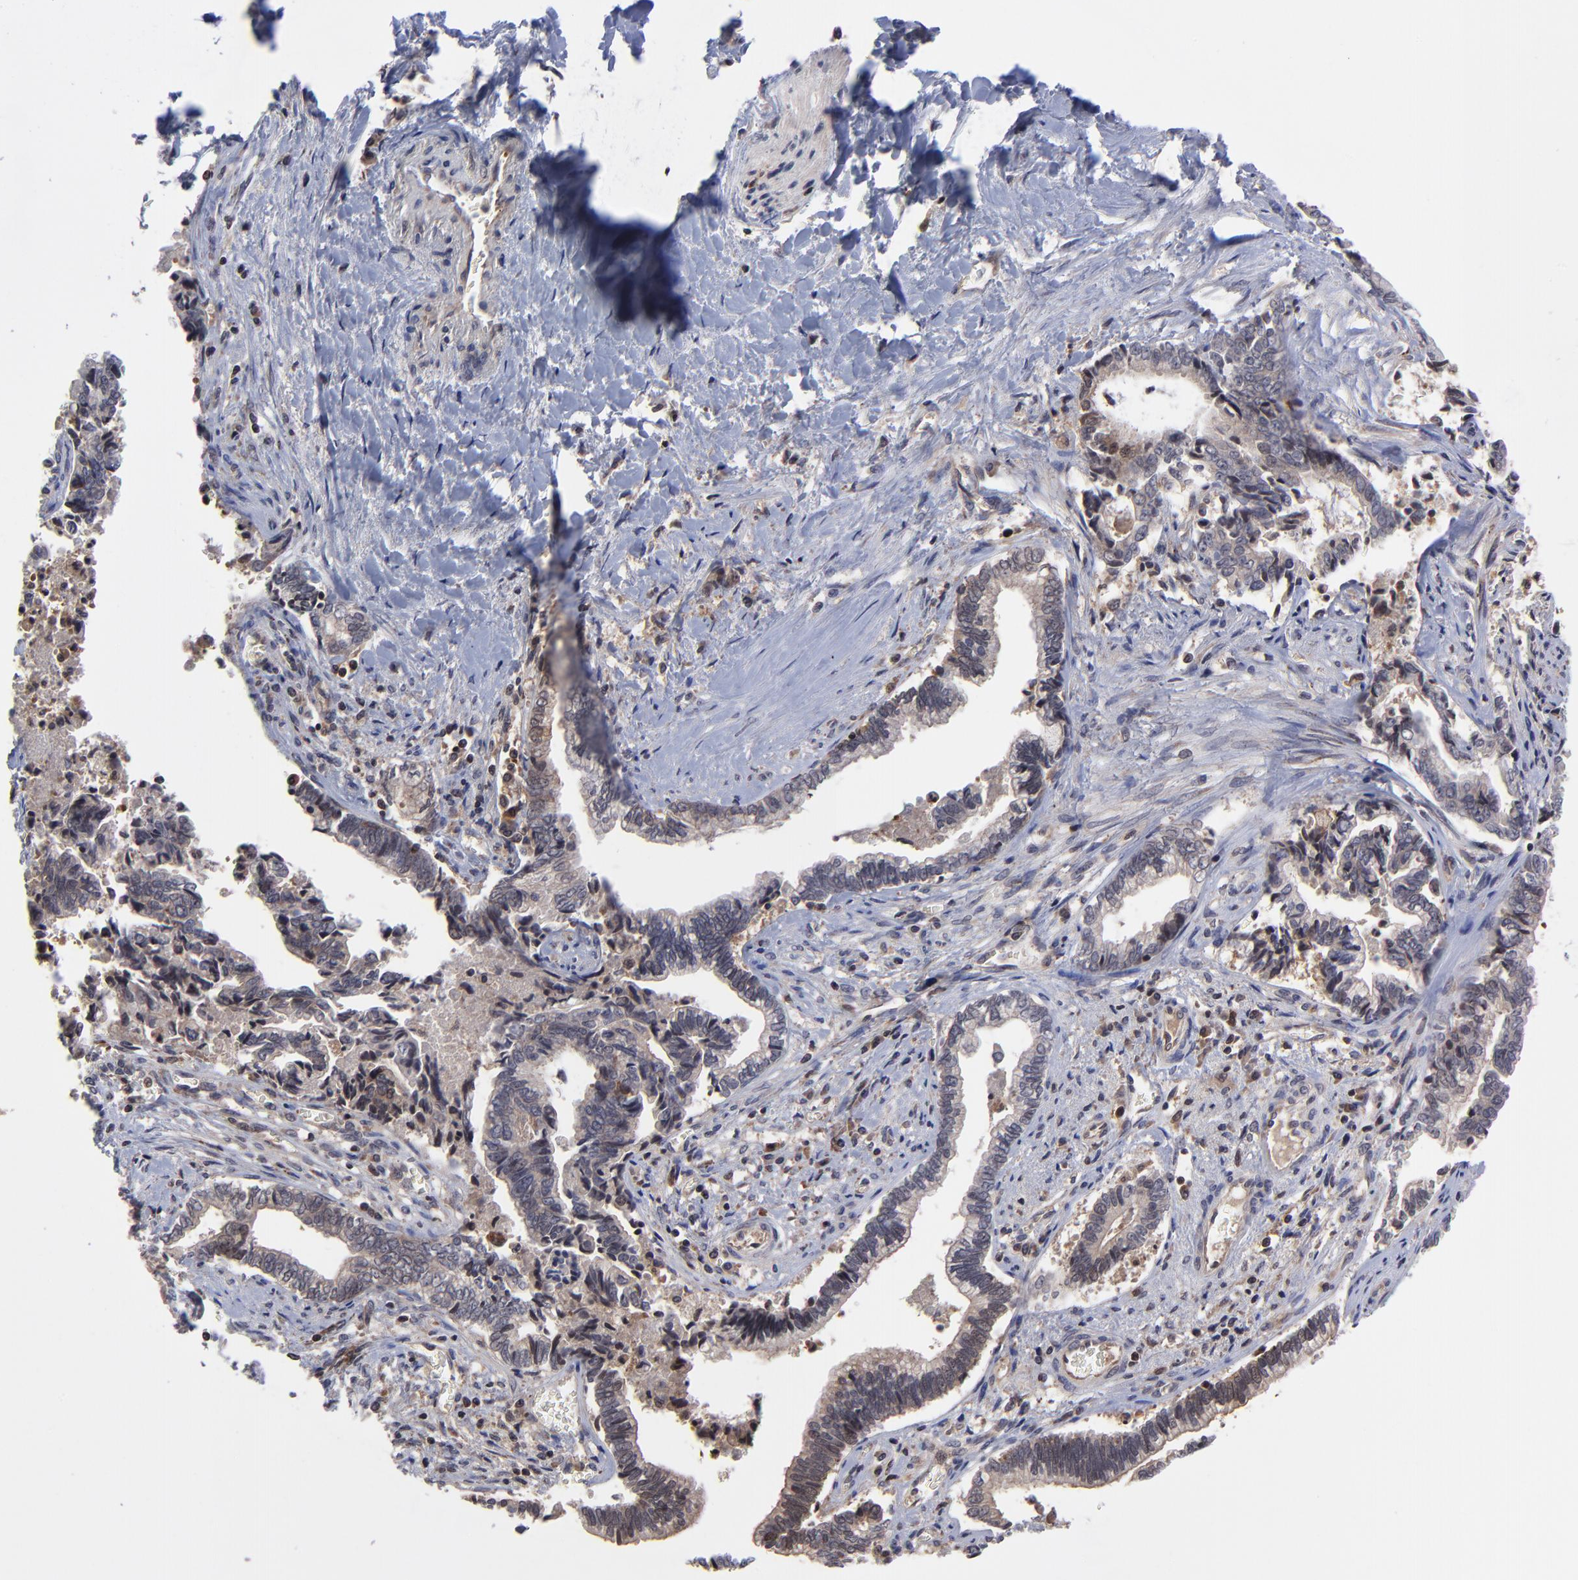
{"staining": {"intensity": "moderate", "quantity": "25%-75%", "location": "cytoplasmic/membranous"}, "tissue": "liver cancer", "cell_type": "Tumor cells", "image_type": "cancer", "snomed": [{"axis": "morphology", "description": "Cholangiocarcinoma"}, {"axis": "topography", "description": "Liver"}], "caption": "This is a micrograph of immunohistochemistry (IHC) staining of liver cancer, which shows moderate staining in the cytoplasmic/membranous of tumor cells.", "gene": "UBE2L6", "patient": {"sex": "male", "age": 57}}